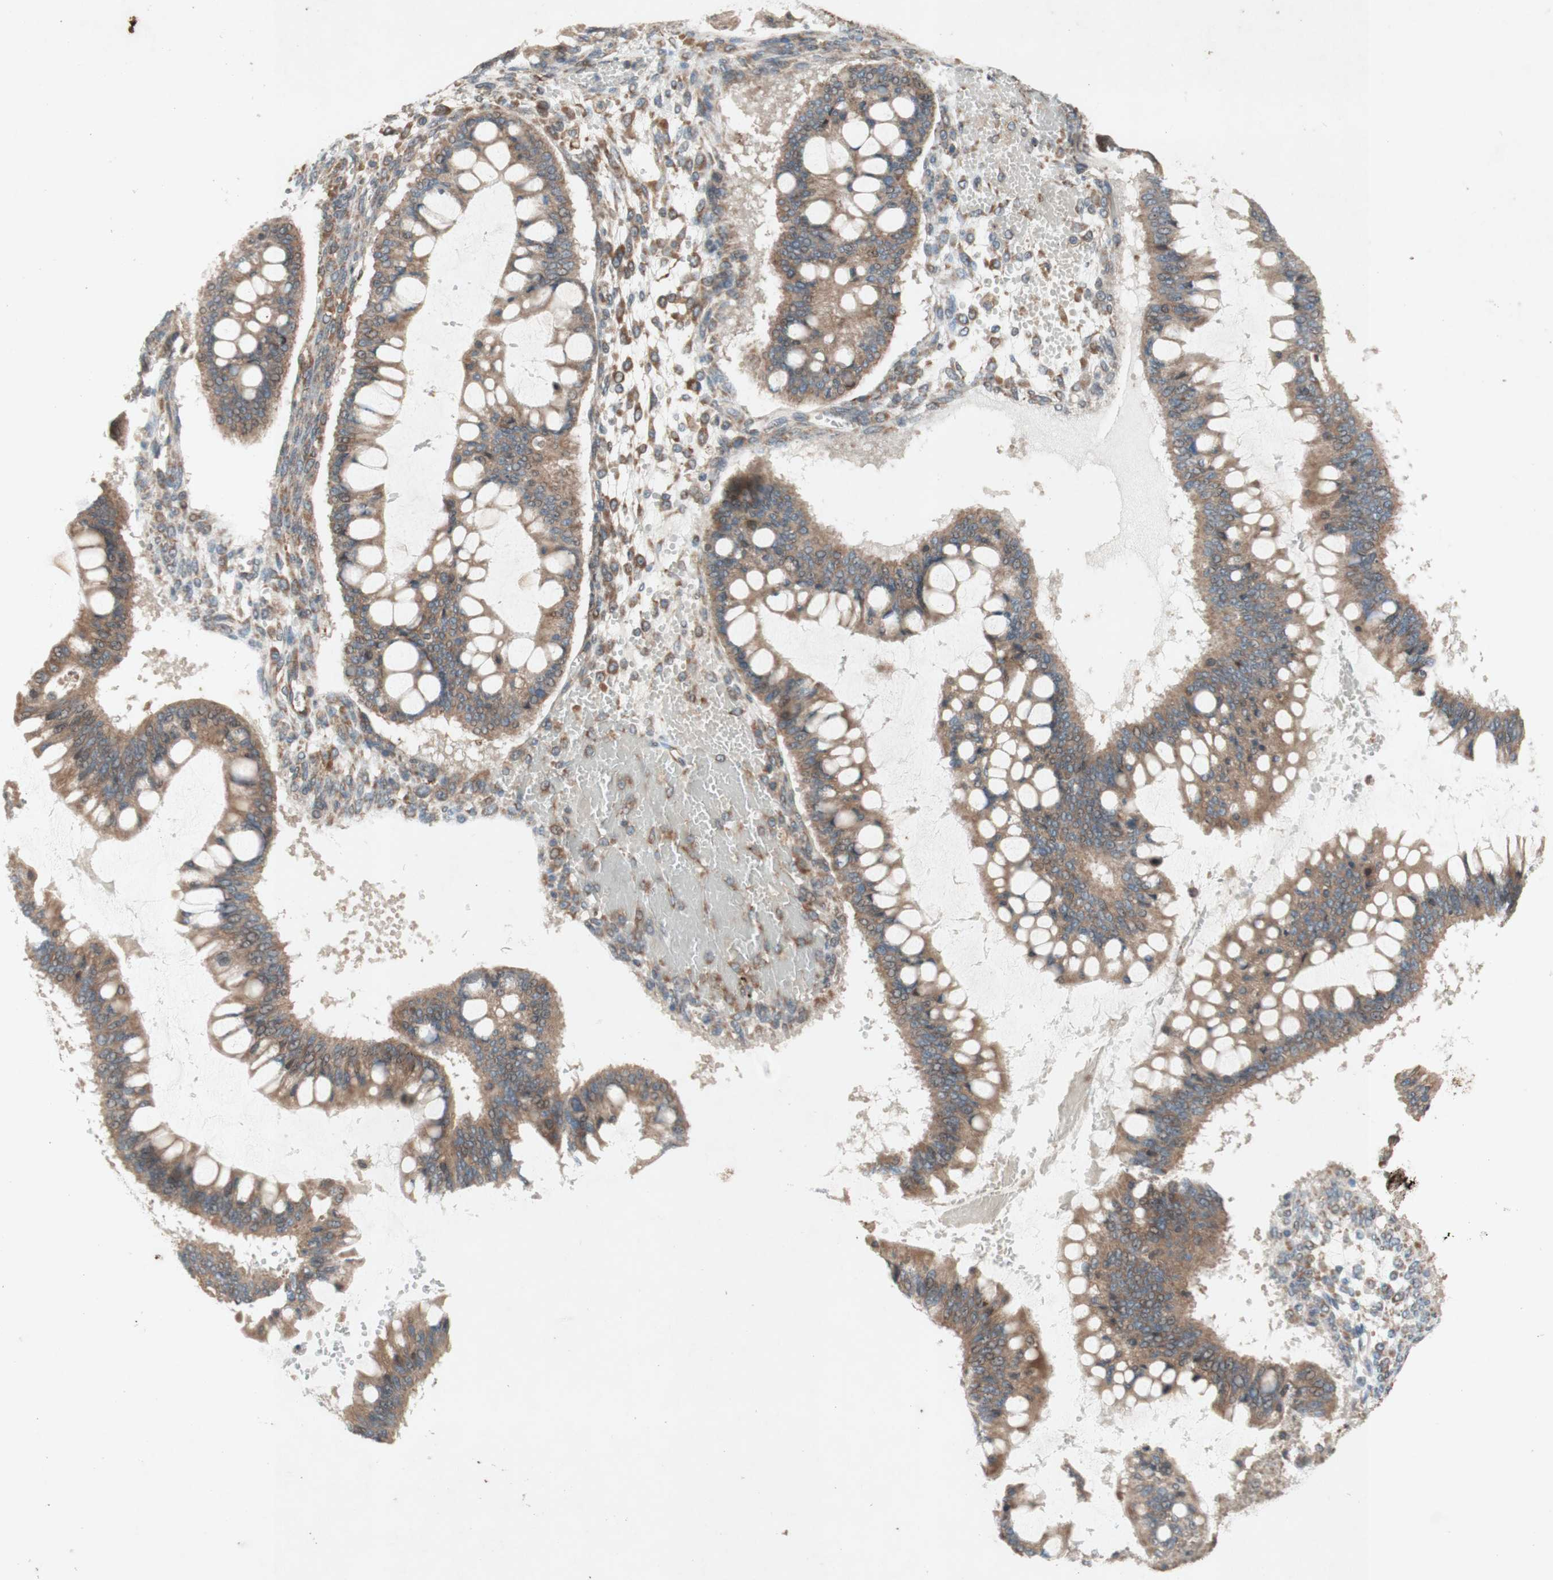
{"staining": {"intensity": "moderate", "quantity": ">75%", "location": "cytoplasmic/membranous"}, "tissue": "ovarian cancer", "cell_type": "Tumor cells", "image_type": "cancer", "snomed": [{"axis": "morphology", "description": "Cystadenocarcinoma, mucinous, NOS"}, {"axis": "topography", "description": "Ovary"}], "caption": "This micrograph shows mucinous cystadenocarcinoma (ovarian) stained with IHC to label a protein in brown. The cytoplasmic/membranous of tumor cells show moderate positivity for the protein. Nuclei are counter-stained blue.", "gene": "SOCS2", "patient": {"sex": "female", "age": 73}}